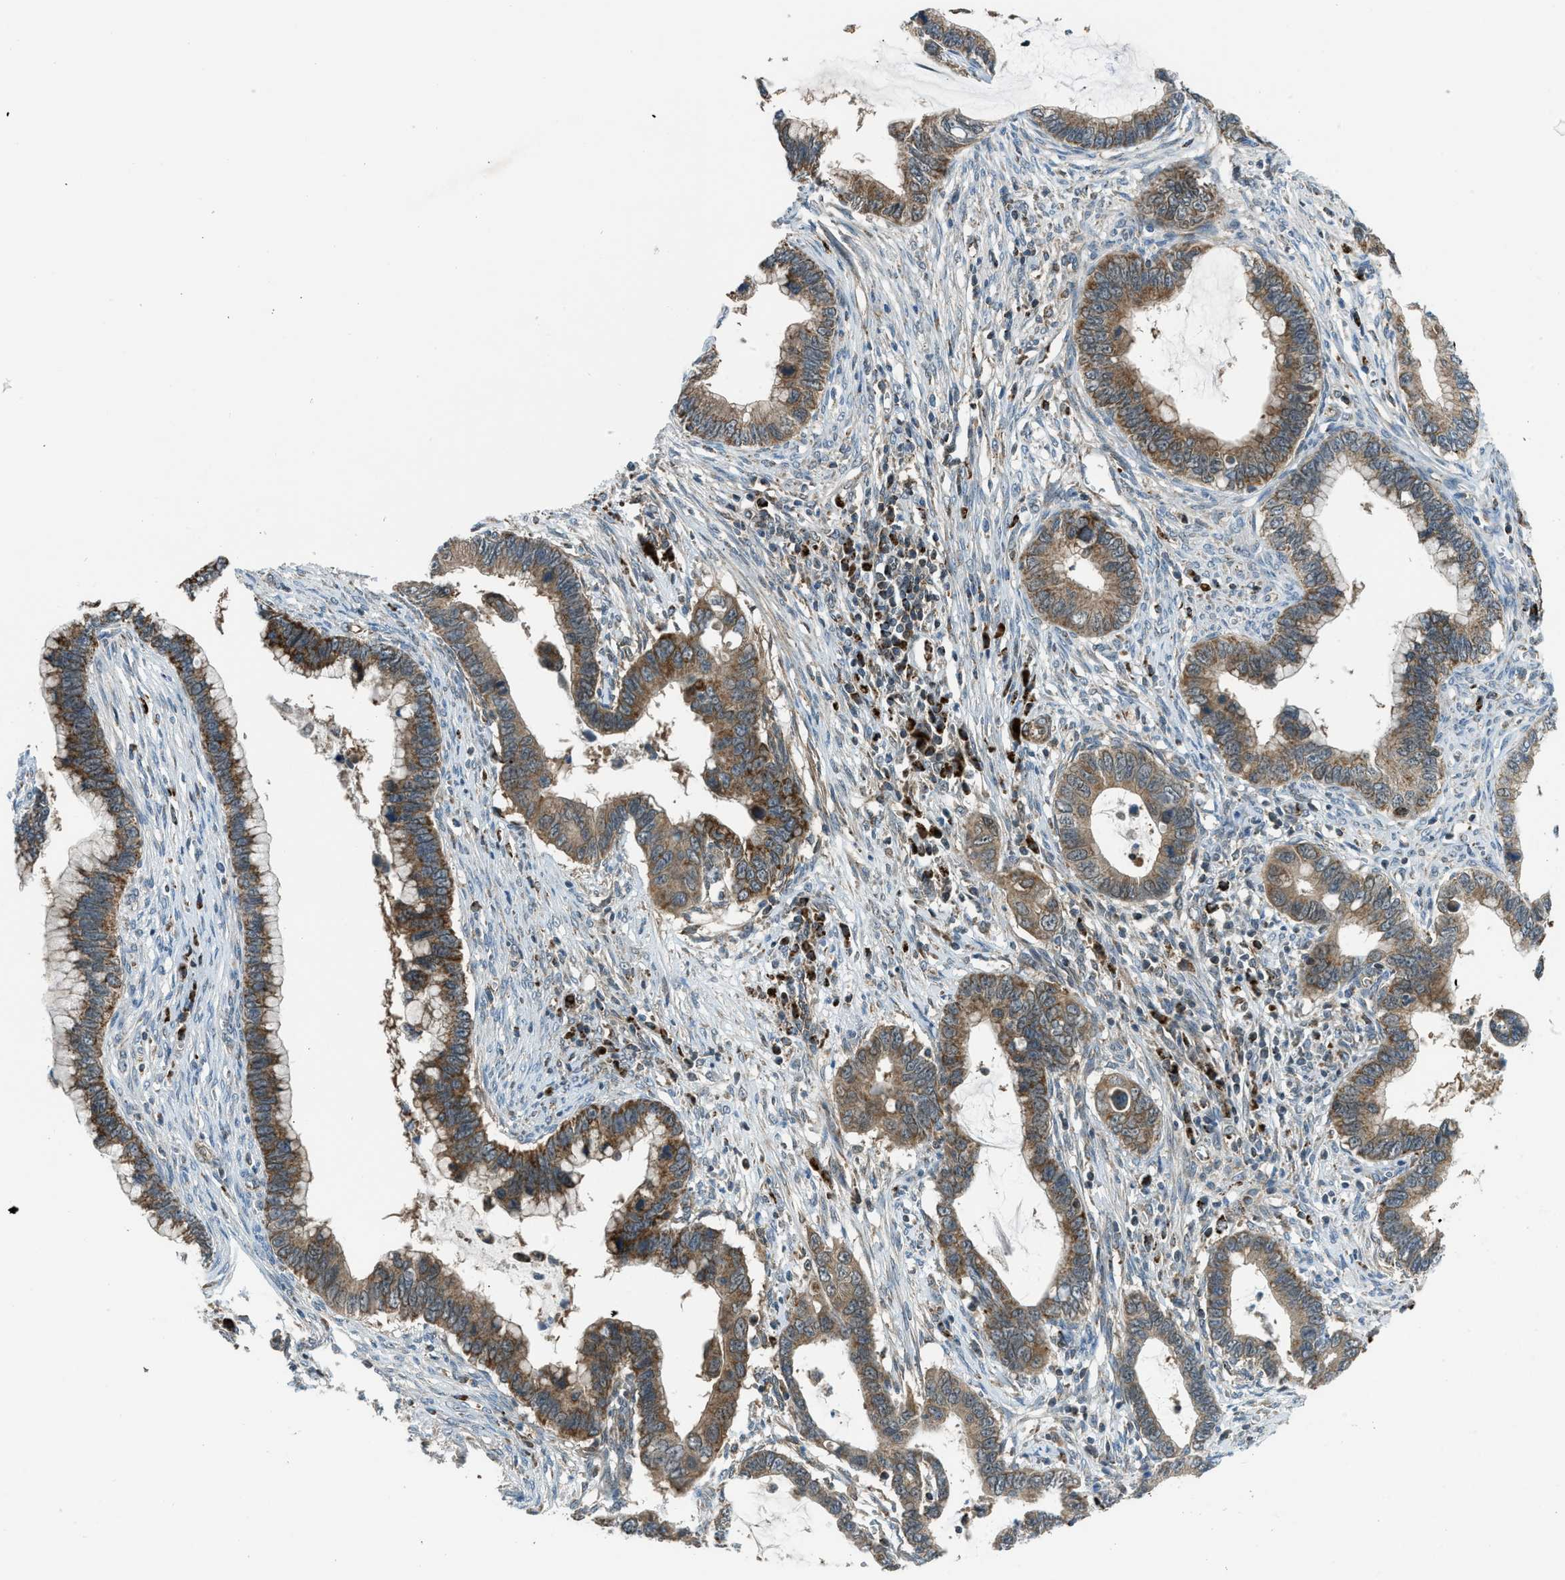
{"staining": {"intensity": "moderate", "quantity": ">75%", "location": "cytoplasmic/membranous"}, "tissue": "cervical cancer", "cell_type": "Tumor cells", "image_type": "cancer", "snomed": [{"axis": "morphology", "description": "Adenocarcinoma, NOS"}, {"axis": "topography", "description": "Cervix"}], "caption": "Human cervical cancer (adenocarcinoma) stained with a brown dye shows moderate cytoplasmic/membranous positive positivity in approximately >75% of tumor cells.", "gene": "SESN2", "patient": {"sex": "female", "age": 44}}